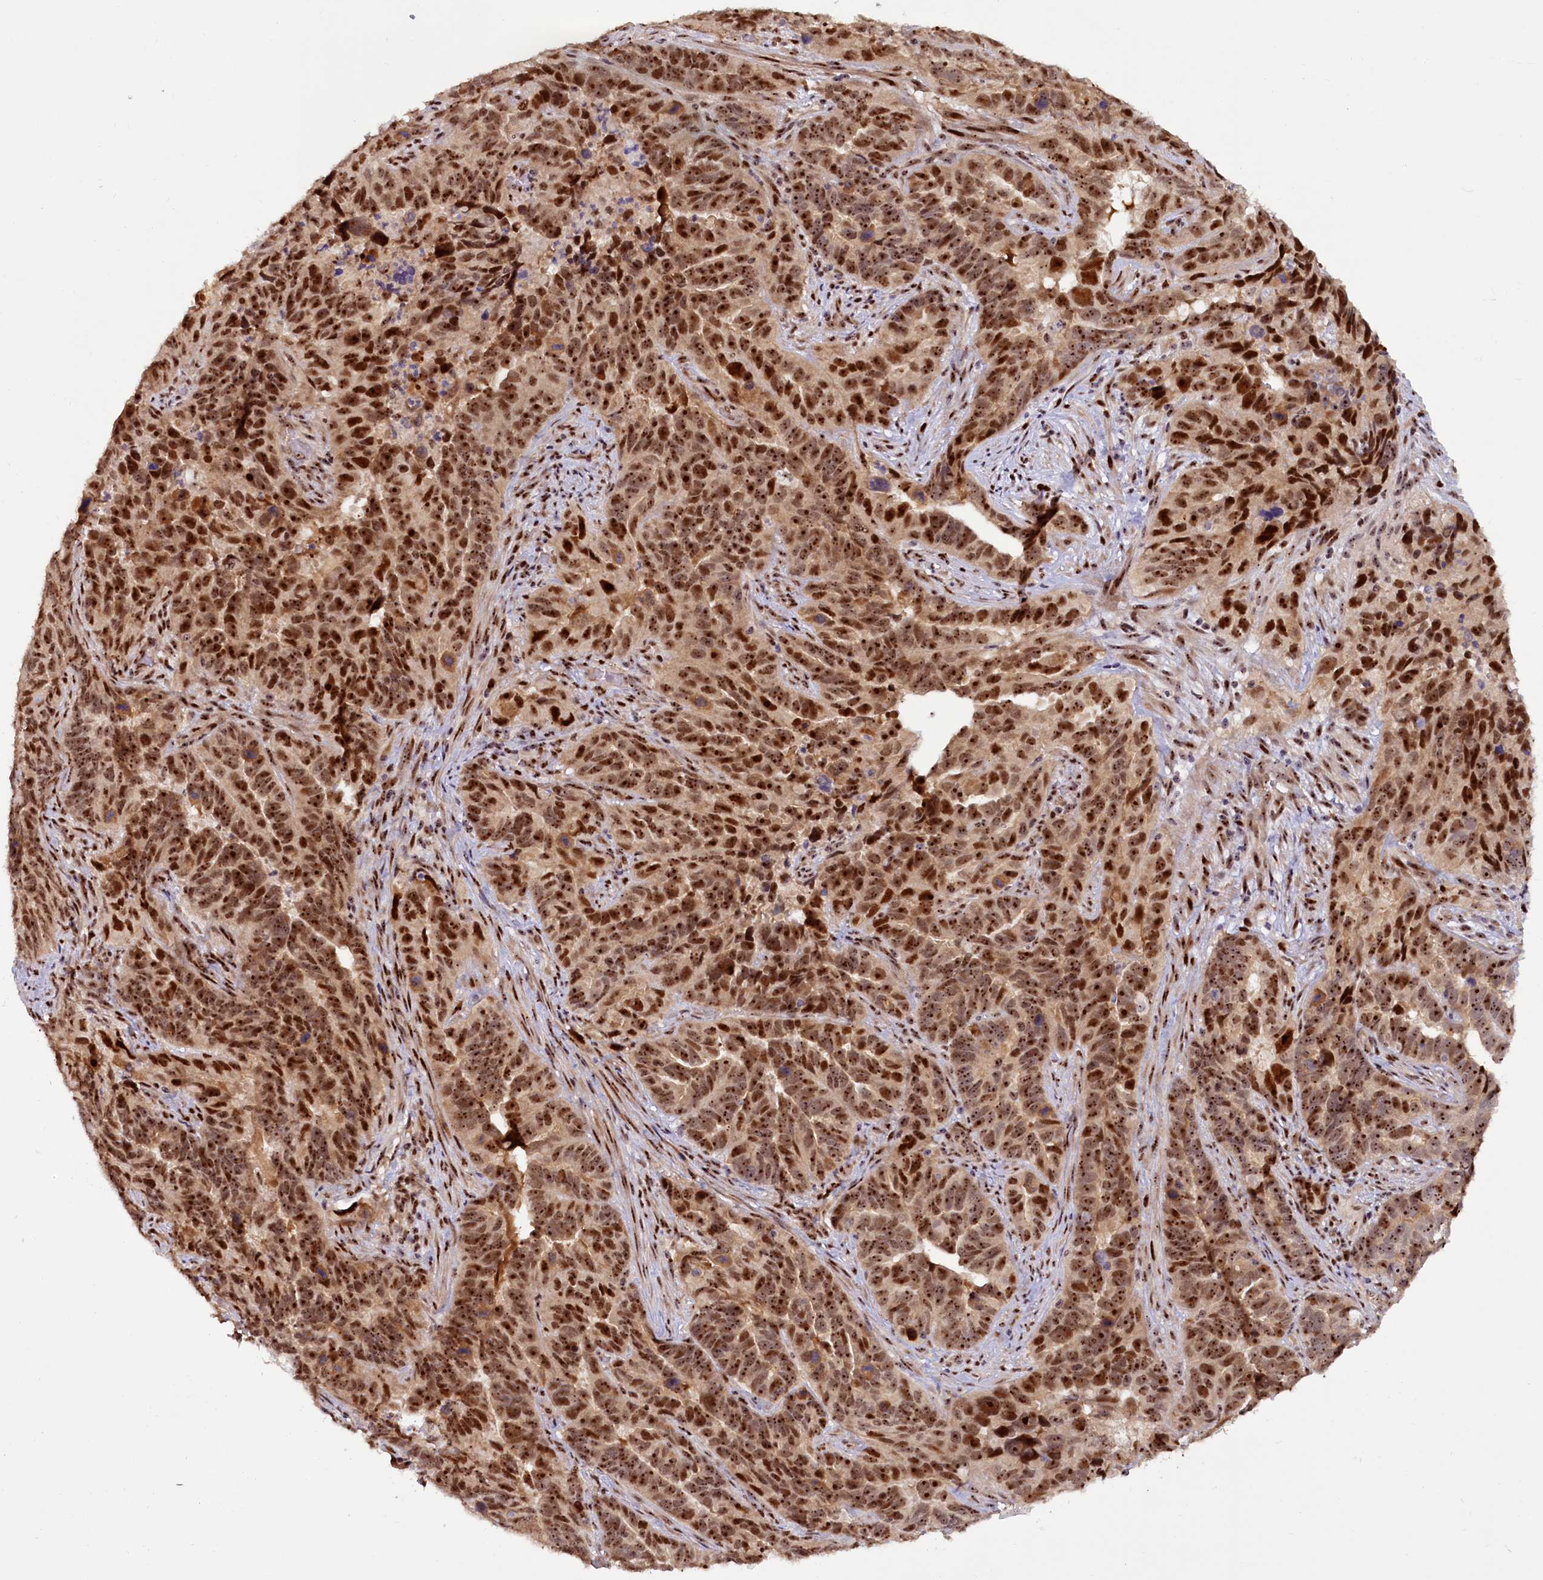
{"staining": {"intensity": "strong", "quantity": ">75%", "location": "nuclear"}, "tissue": "endometrial cancer", "cell_type": "Tumor cells", "image_type": "cancer", "snomed": [{"axis": "morphology", "description": "Adenocarcinoma, NOS"}, {"axis": "topography", "description": "Endometrium"}], "caption": "This photomicrograph displays adenocarcinoma (endometrial) stained with immunohistochemistry to label a protein in brown. The nuclear of tumor cells show strong positivity for the protein. Nuclei are counter-stained blue.", "gene": "TCOF1", "patient": {"sex": "female", "age": 65}}